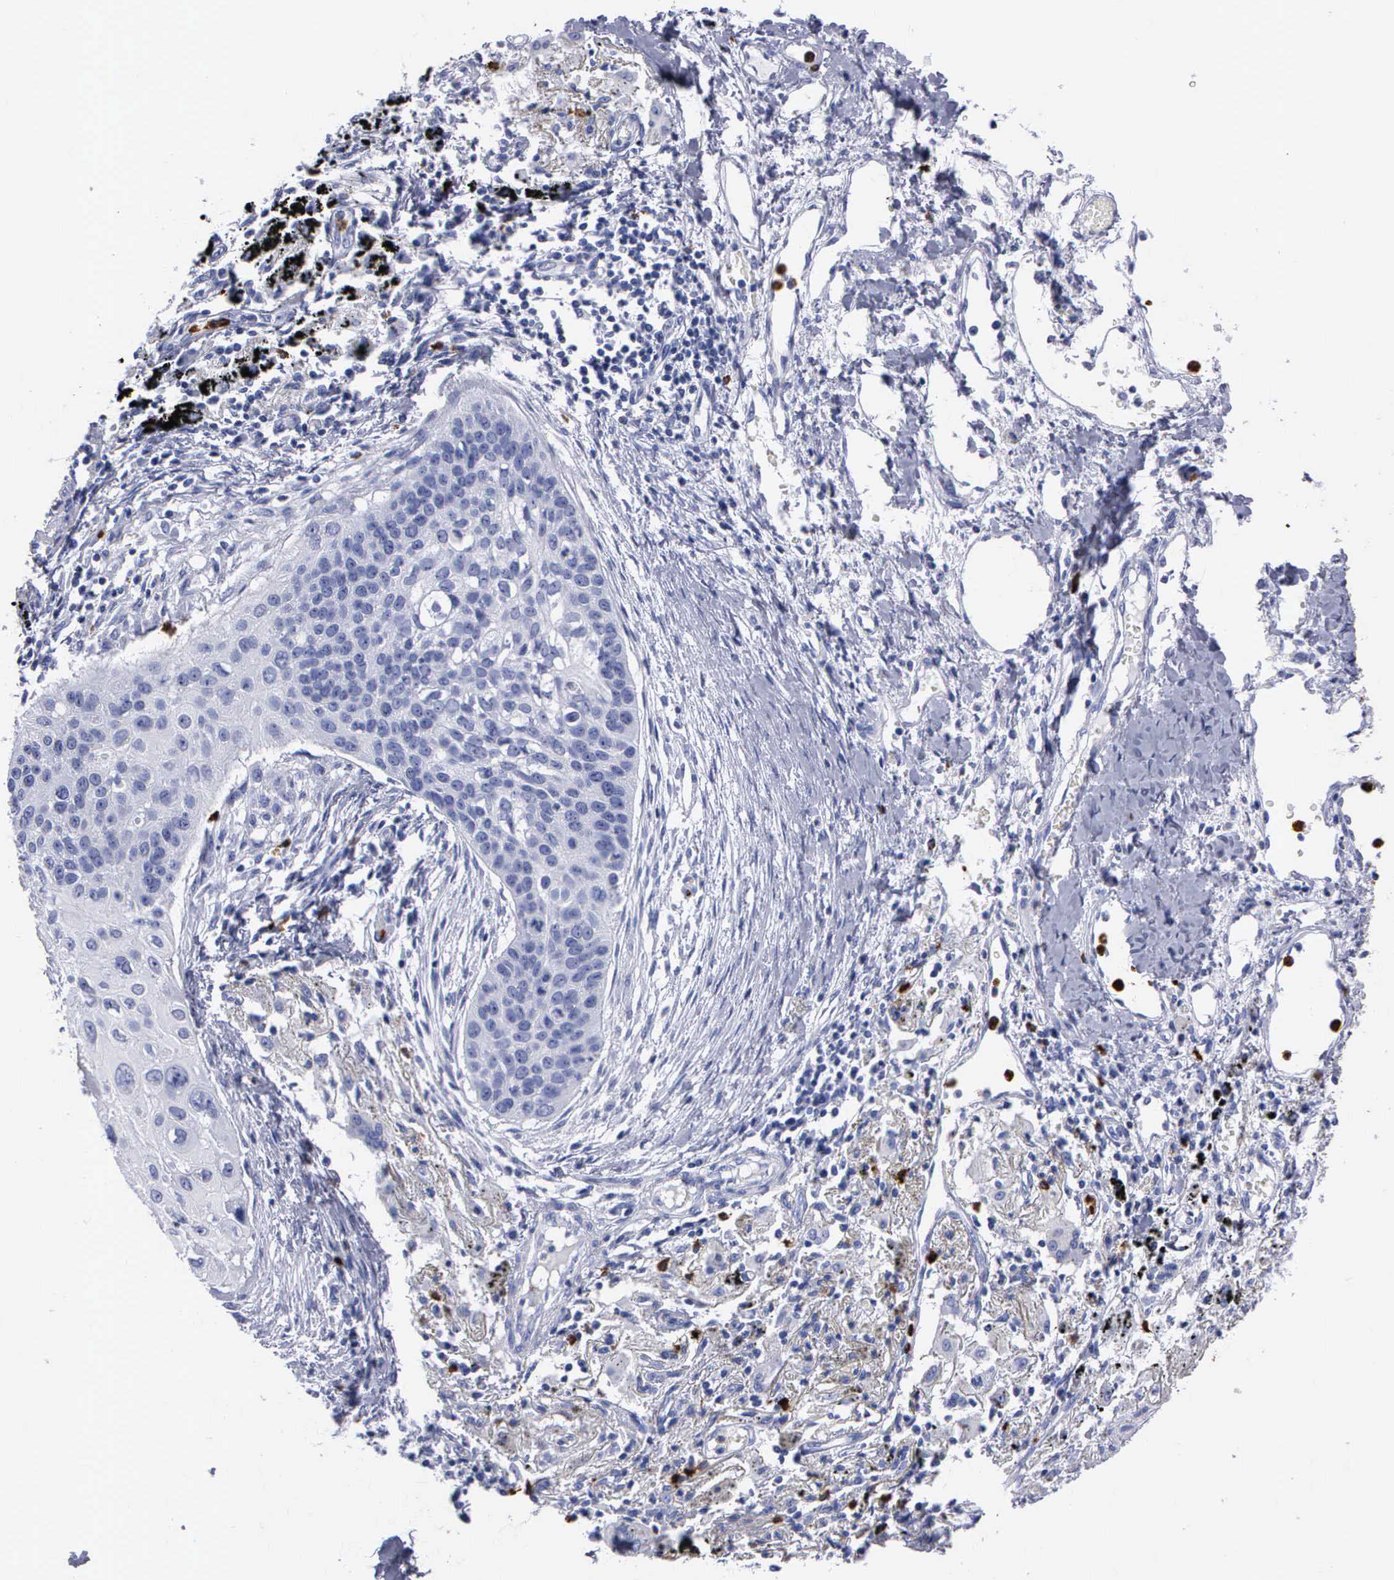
{"staining": {"intensity": "negative", "quantity": "none", "location": "none"}, "tissue": "lung cancer", "cell_type": "Tumor cells", "image_type": "cancer", "snomed": [{"axis": "morphology", "description": "Squamous cell carcinoma, NOS"}, {"axis": "topography", "description": "Lung"}], "caption": "Tumor cells are negative for protein expression in human squamous cell carcinoma (lung).", "gene": "CTSG", "patient": {"sex": "male", "age": 71}}